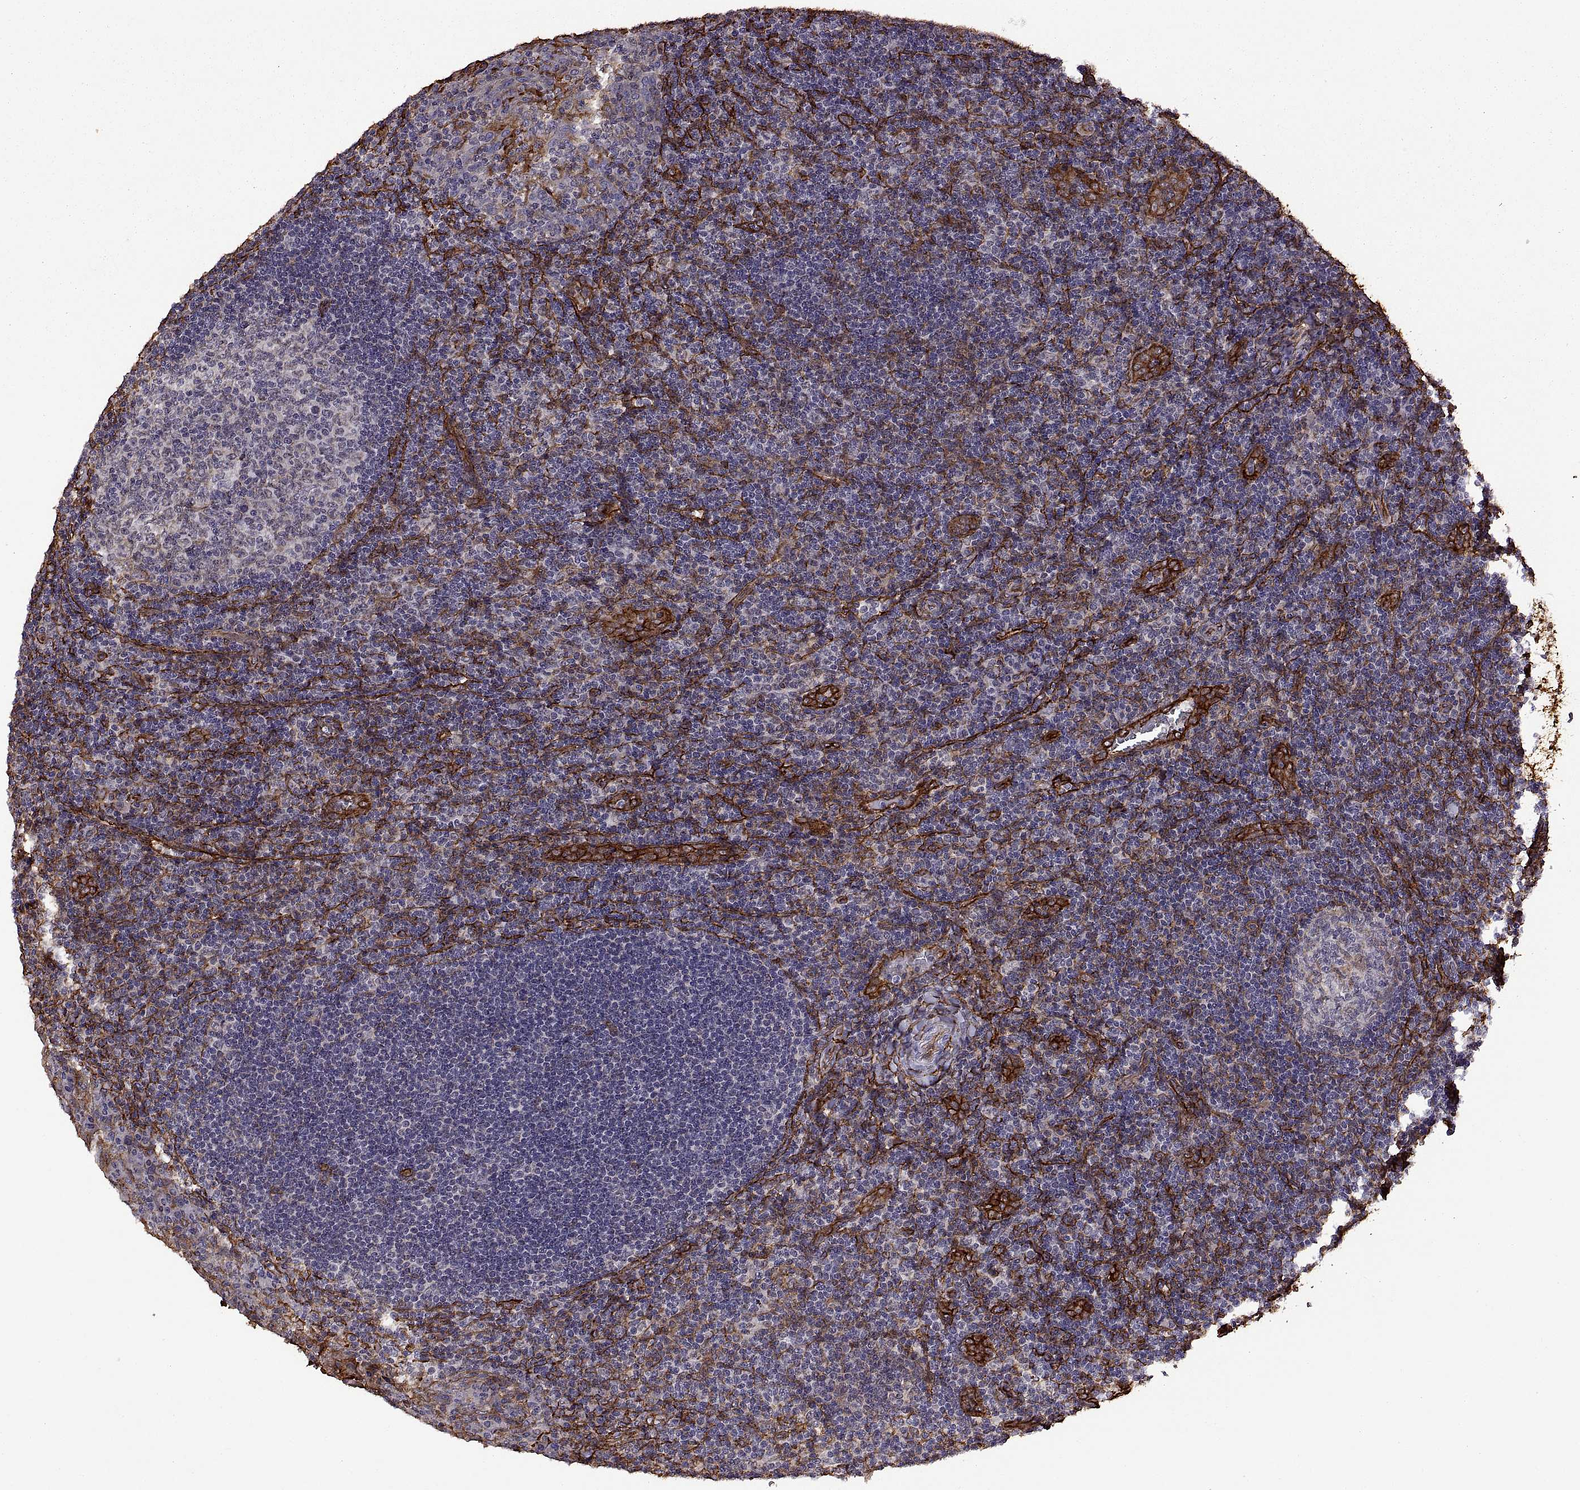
{"staining": {"intensity": "negative", "quantity": "none", "location": "none"}, "tissue": "tonsil", "cell_type": "Germinal center cells", "image_type": "normal", "snomed": [{"axis": "morphology", "description": "Normal tissue, NOS"}, {"axis": "topography", "description": "Tonsil"}], "caption": "Immunohistochemistry micrograph of normal tonsil stained for a protein (brown), which reveals no positivity in germinal center cells. Brightfield microscopy of immunohistochemistry (IHC) stained with DAB (3,3'-diaminobenzidine) (brown) and hematoxylin (blue), captured at high magnification.", "gene": "S100A10", "patient": {"sex": "male", "age": 17}}